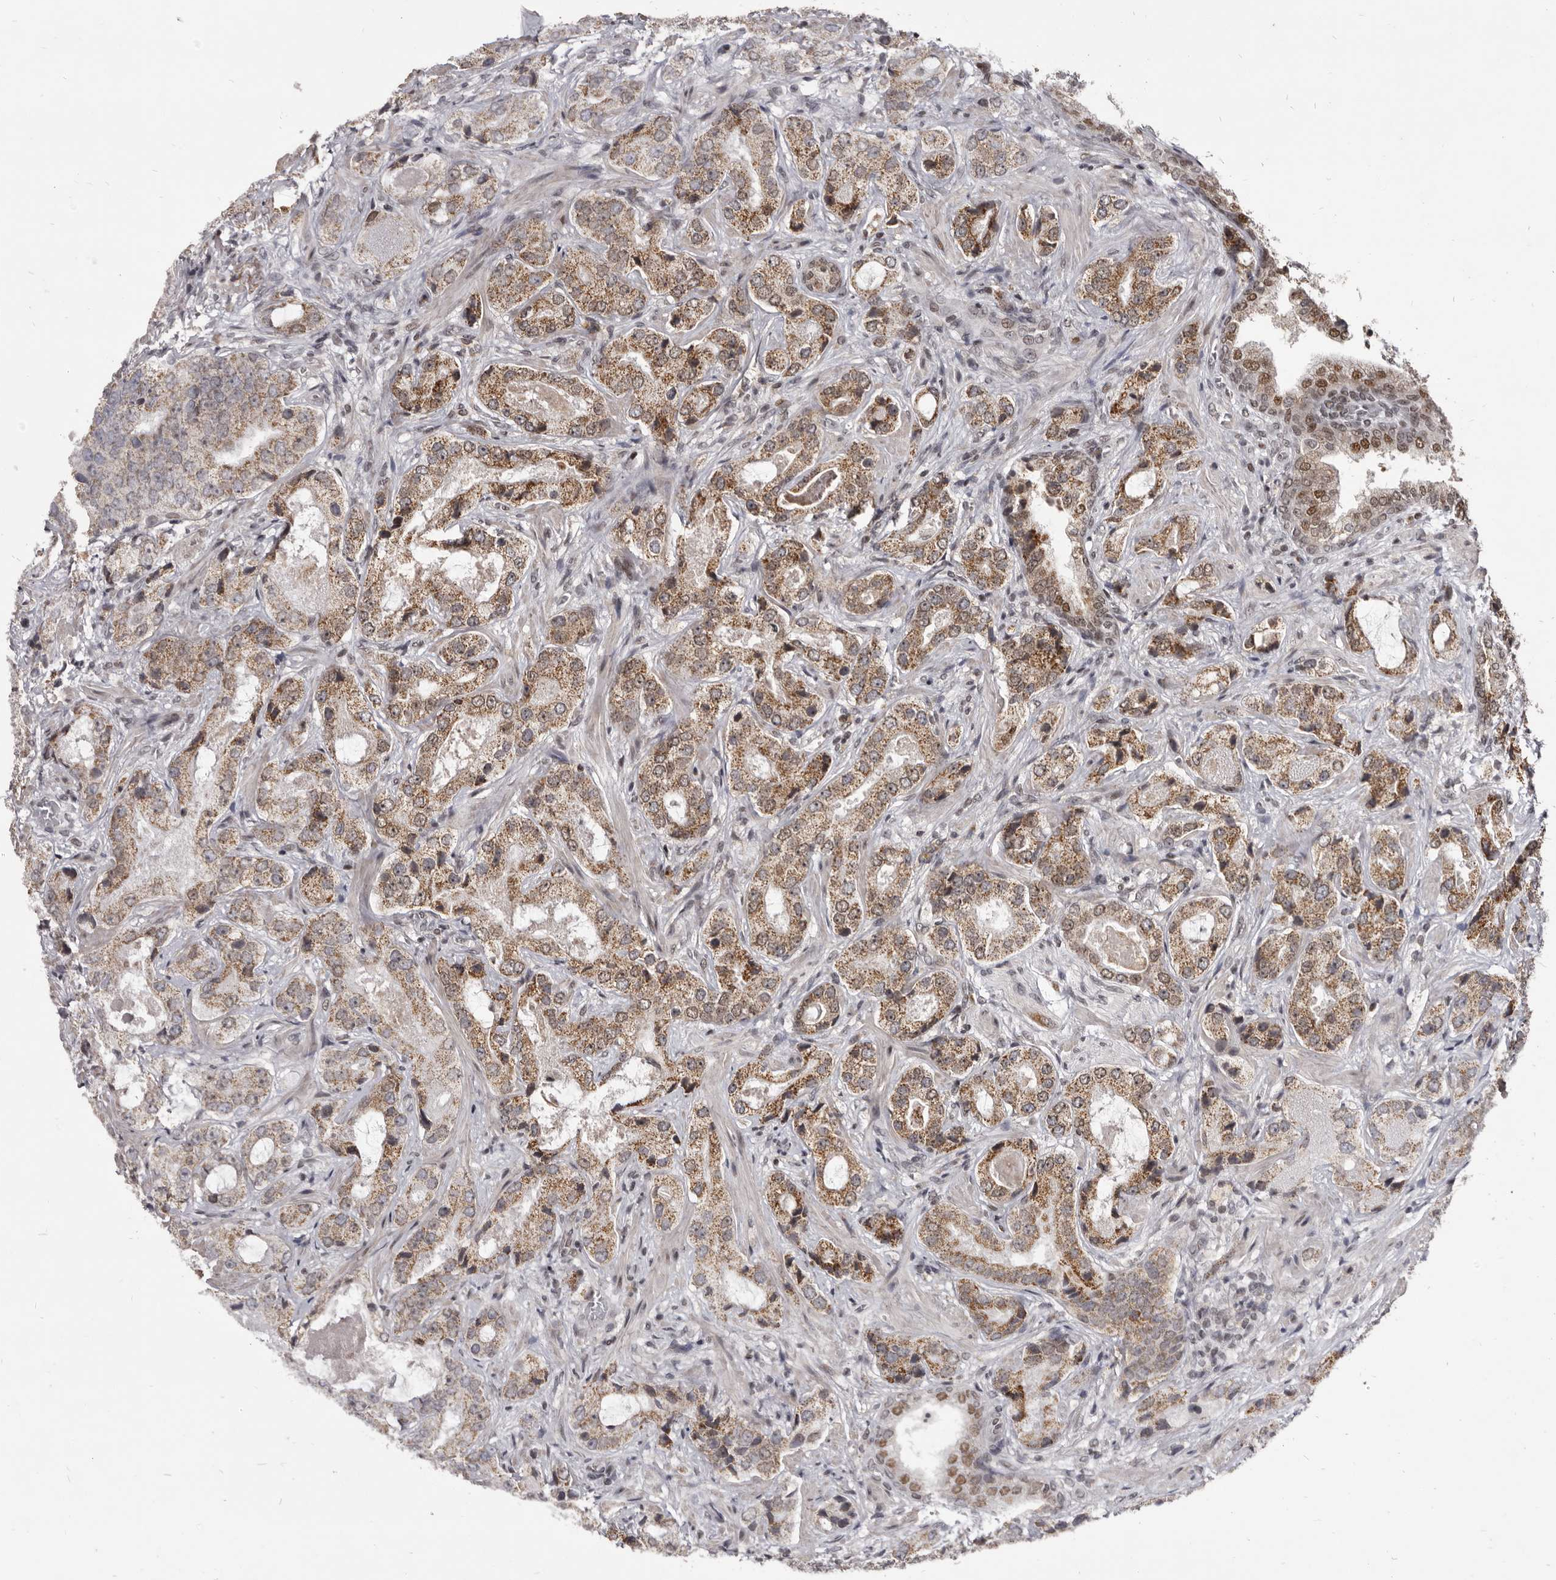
{"staining": {"intensity": "moderate", "quantity": ">75%", "location": "cytoplasmic/membranous"}, "tissue": "prostate cancer", "cell_type": "Tumor cells", "image_type": "cancer", "snomed": [{"axis": "morphology", "description": "Normal tissue, NOS"}, {"axis": "morphology", "description": "Adenocarcinoma, High grade"}, {"axis": "topography", "description": "Prostate"}, {"axis": "topography", "description": "Peripheral nerve tissue"}], "caption": "Immunohistochemistry (IHC) photomicrograph of neoplastic tissue: human prostate cancer stained using immunohistochemistry (IHC) reveals medium levels of moderate protein expression localized specifically in the cytoplasmic/membranous of tumor cells, appearing as a cytoplasmic/membranous brown color.", "gene": "THUMPD1", "patient": {"sex": "male", "age": 59}}